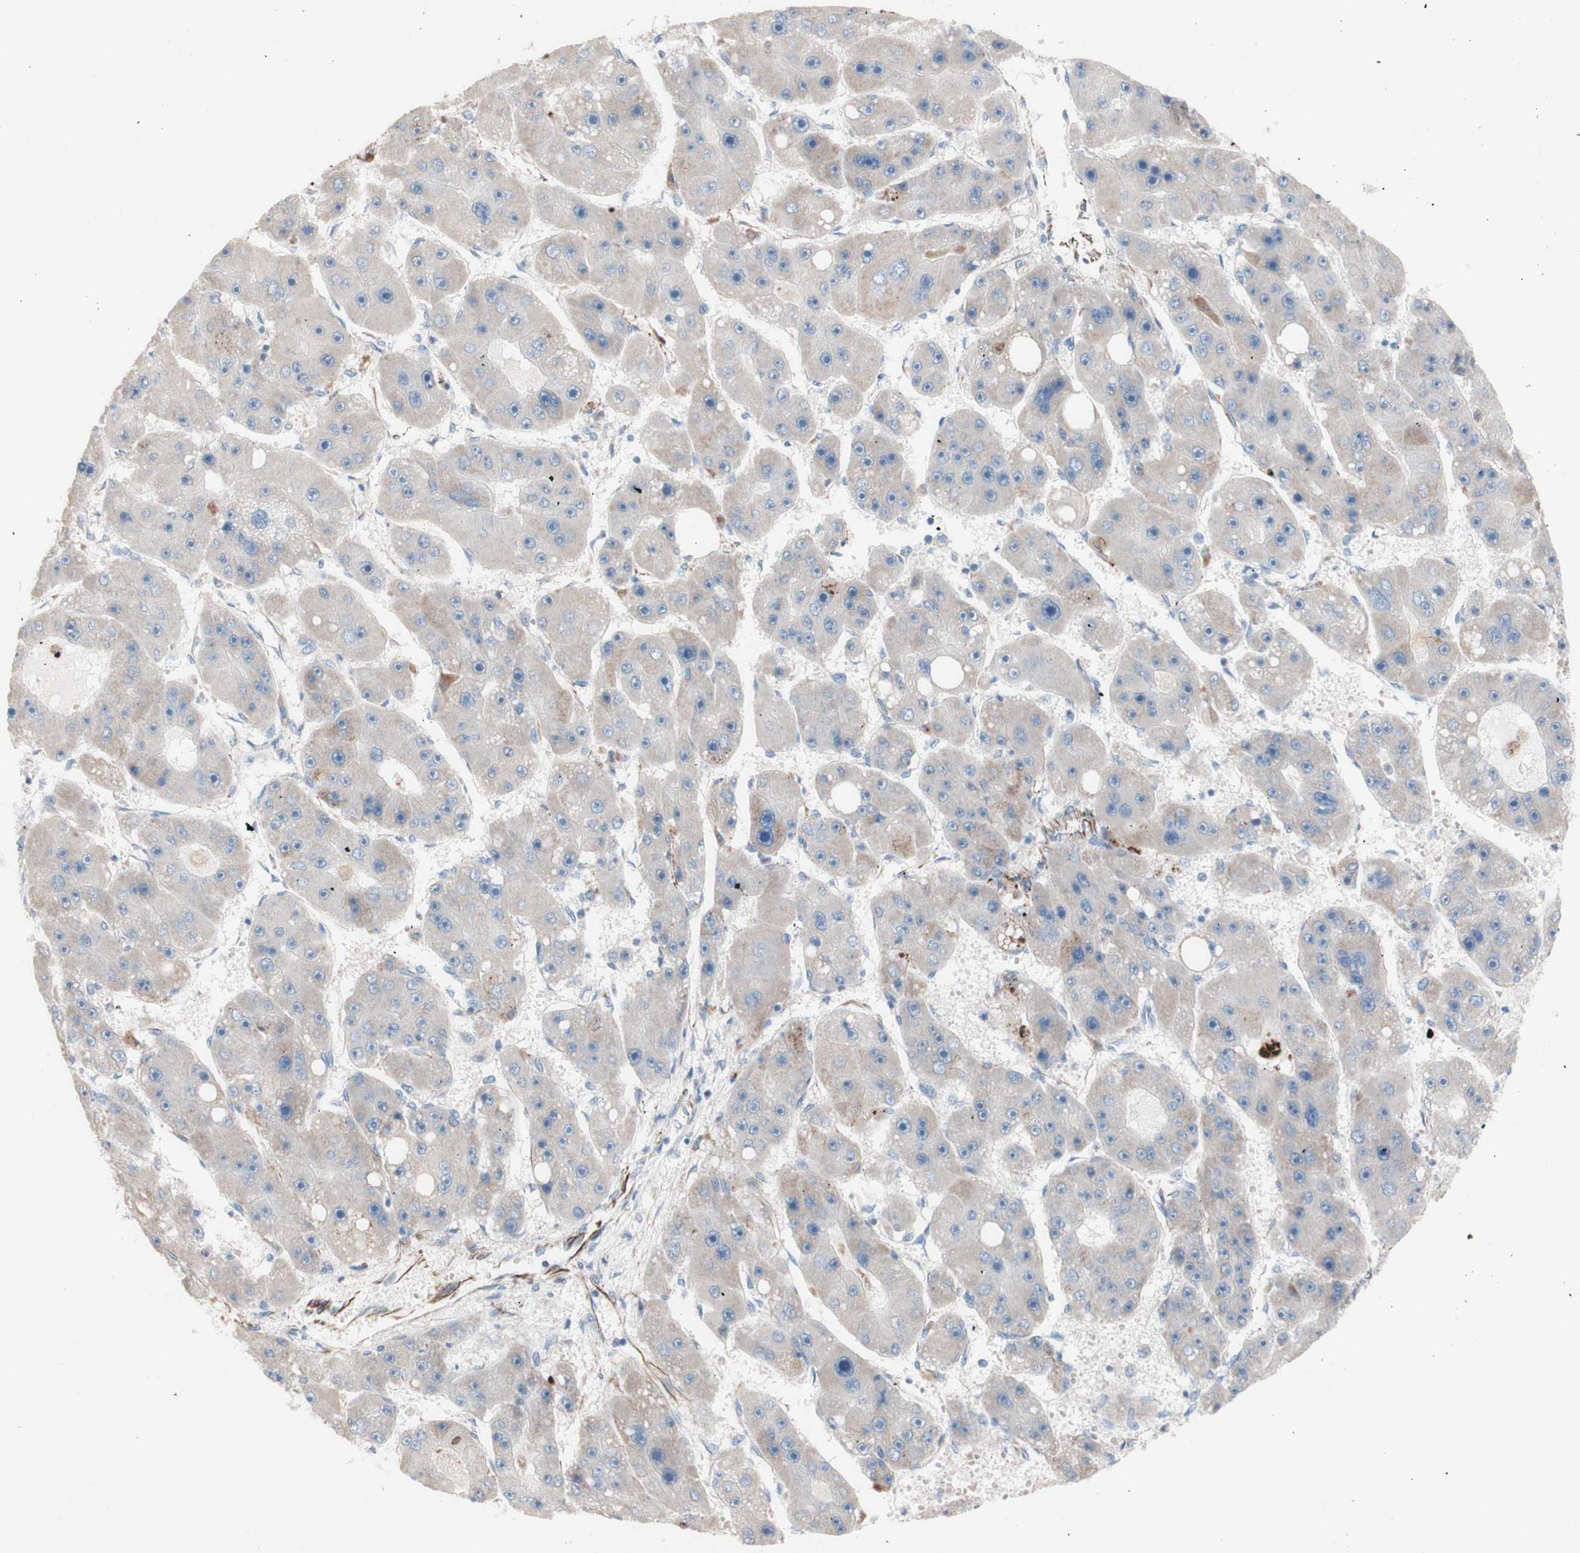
{"staining": {"intensity": "weak", "quantity": "25%-75%", "location": "cytoplasmic/membranous"}, "tissue": "liver cancer", "cell_type": "Tumor cells", "image_type": "cancer", "snomed": [{"axis": "morphology", "description": "Carcinoma, Hepatocellular, NOS"}, {"axis": "topography", "description": "Liver"}], "caption": "DAB immunohistochemical staining of human liver cancer (hepatocellular carcinoma) exhibits weak cytoplasmic/membranous protein positivity in about 25%-75% of tumor cells.", "gene": "AGPAT5", "patient": {"sex": "female", "age": 61}}